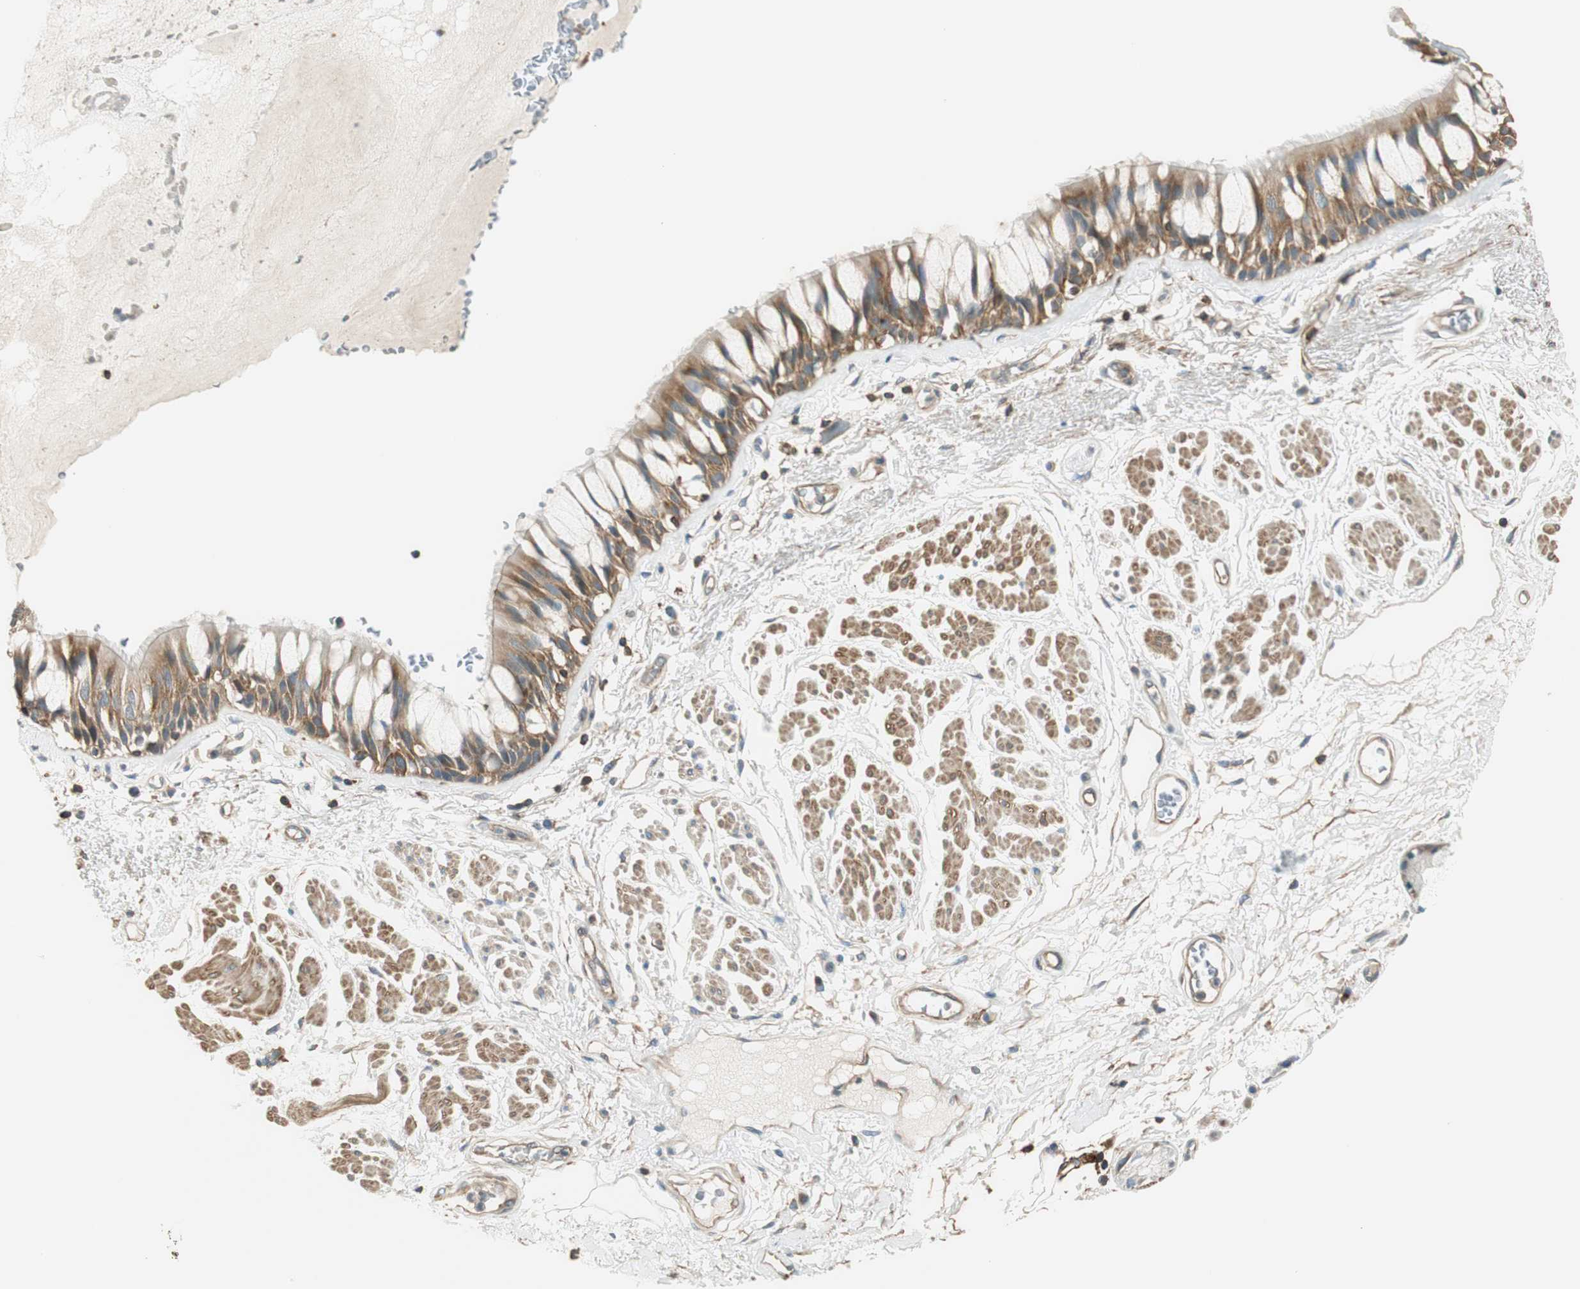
{"staining": {"intensity": "moderate", "quantity": ">75%", "location": "cytoplasmic/membranous"}, "tissue": "bronchus", "cell_type": "Respiratory epithelial cells", "image_type": "normal", "snomed": [{"axis": "morphology", "description": "Normal tissue, NOS"}, {"axis": "topography", "description": "Bronchus"}], "caption": "Respiratory epithelial cells demonstrate moderate cytoplasmic/membranous positivity in approximately >75% of cells in normal bronchus. The staining is performed using DAB brown chromogen to label protein expression. The nuclei are counter-stained blue using hematoxylin.", "gene": "PI4K2B", "patient": {"sex": "male", "age": 66}}